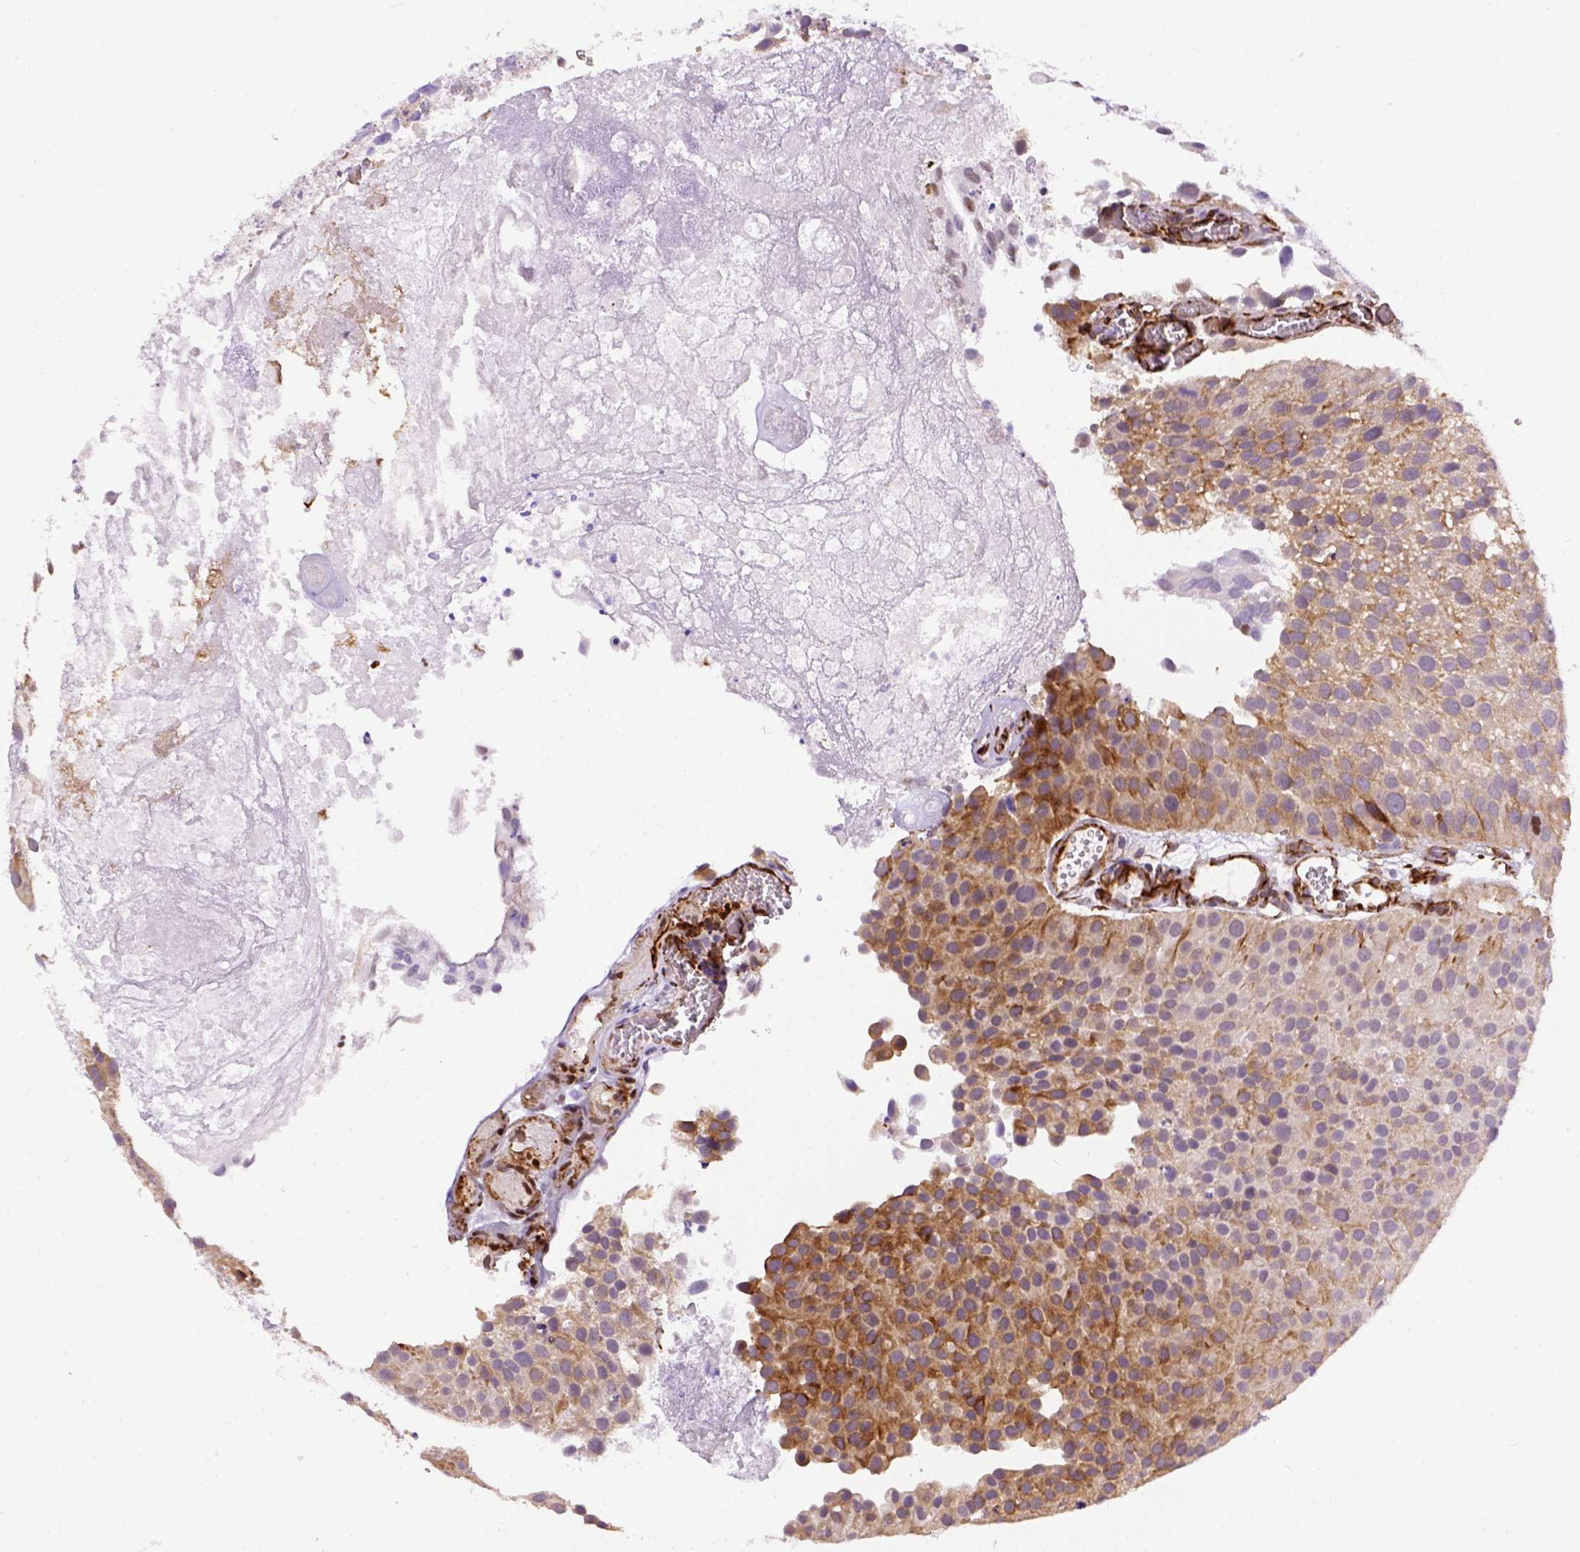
{"staining": {"intensity": "moderate", "quantity": "<25%", "location": "cytoplasmic/membranous"}, "tissue": "urothelial cancer", "cell_type": "Tumor cells", "image_type": "cancer", "snomed": [{"axis": "morphology", "description": "Urothelial carcinoma, Low grade"}, {"axis": "topography", "description": "Urinary bladder"}], "caption": "High-magnification brightfield microscopy of urothelial cancer stained with DAB (3,3'-diaminobenzidine) (brown) and counterstained with hematoxylin (blue). tumor cells exhibit moderate cytoplasmic/membranous expression is seen in about<25% of cells.", "gene": "KAZN", "patient": {"sex": "female", "age": 69}}